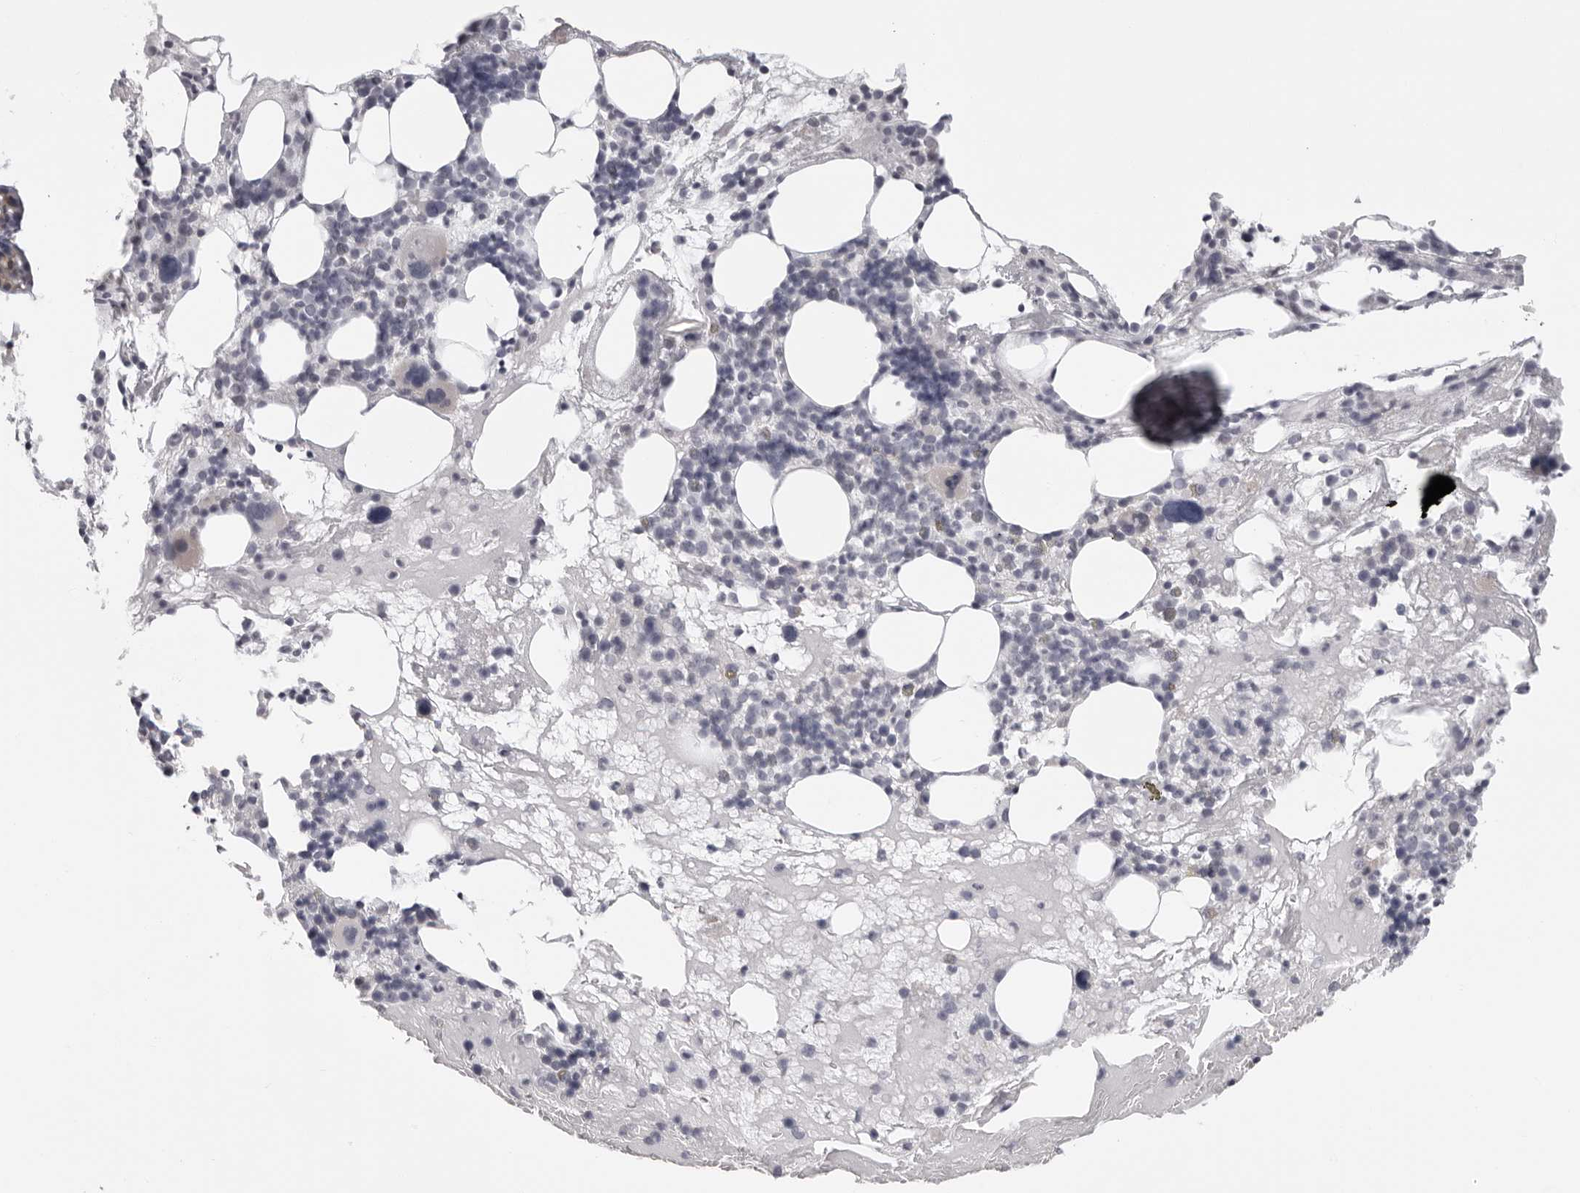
{"staining": {"intensity": "negative", "quantity": "none", "location": "none"}, "tissue": "bone marrow", "cell_type": "Hematopoietic cells", "image_type": "normal", "snomed": [{"axis": "morphology", "description": "Normal tissue, NOS"}, {"axis": "morphology", "description": "Inflammation, NOS"}, {"axis": "topography", "description": "Bone marrow"}], "caption": "Immunohistochemistry photomicrograph of normal human bone marrow stained for a protein (brown), which reveals no expression in hematopoietic cells.", "gene": "DNALI1", "patient": {"sex": "female", "age": 77}}